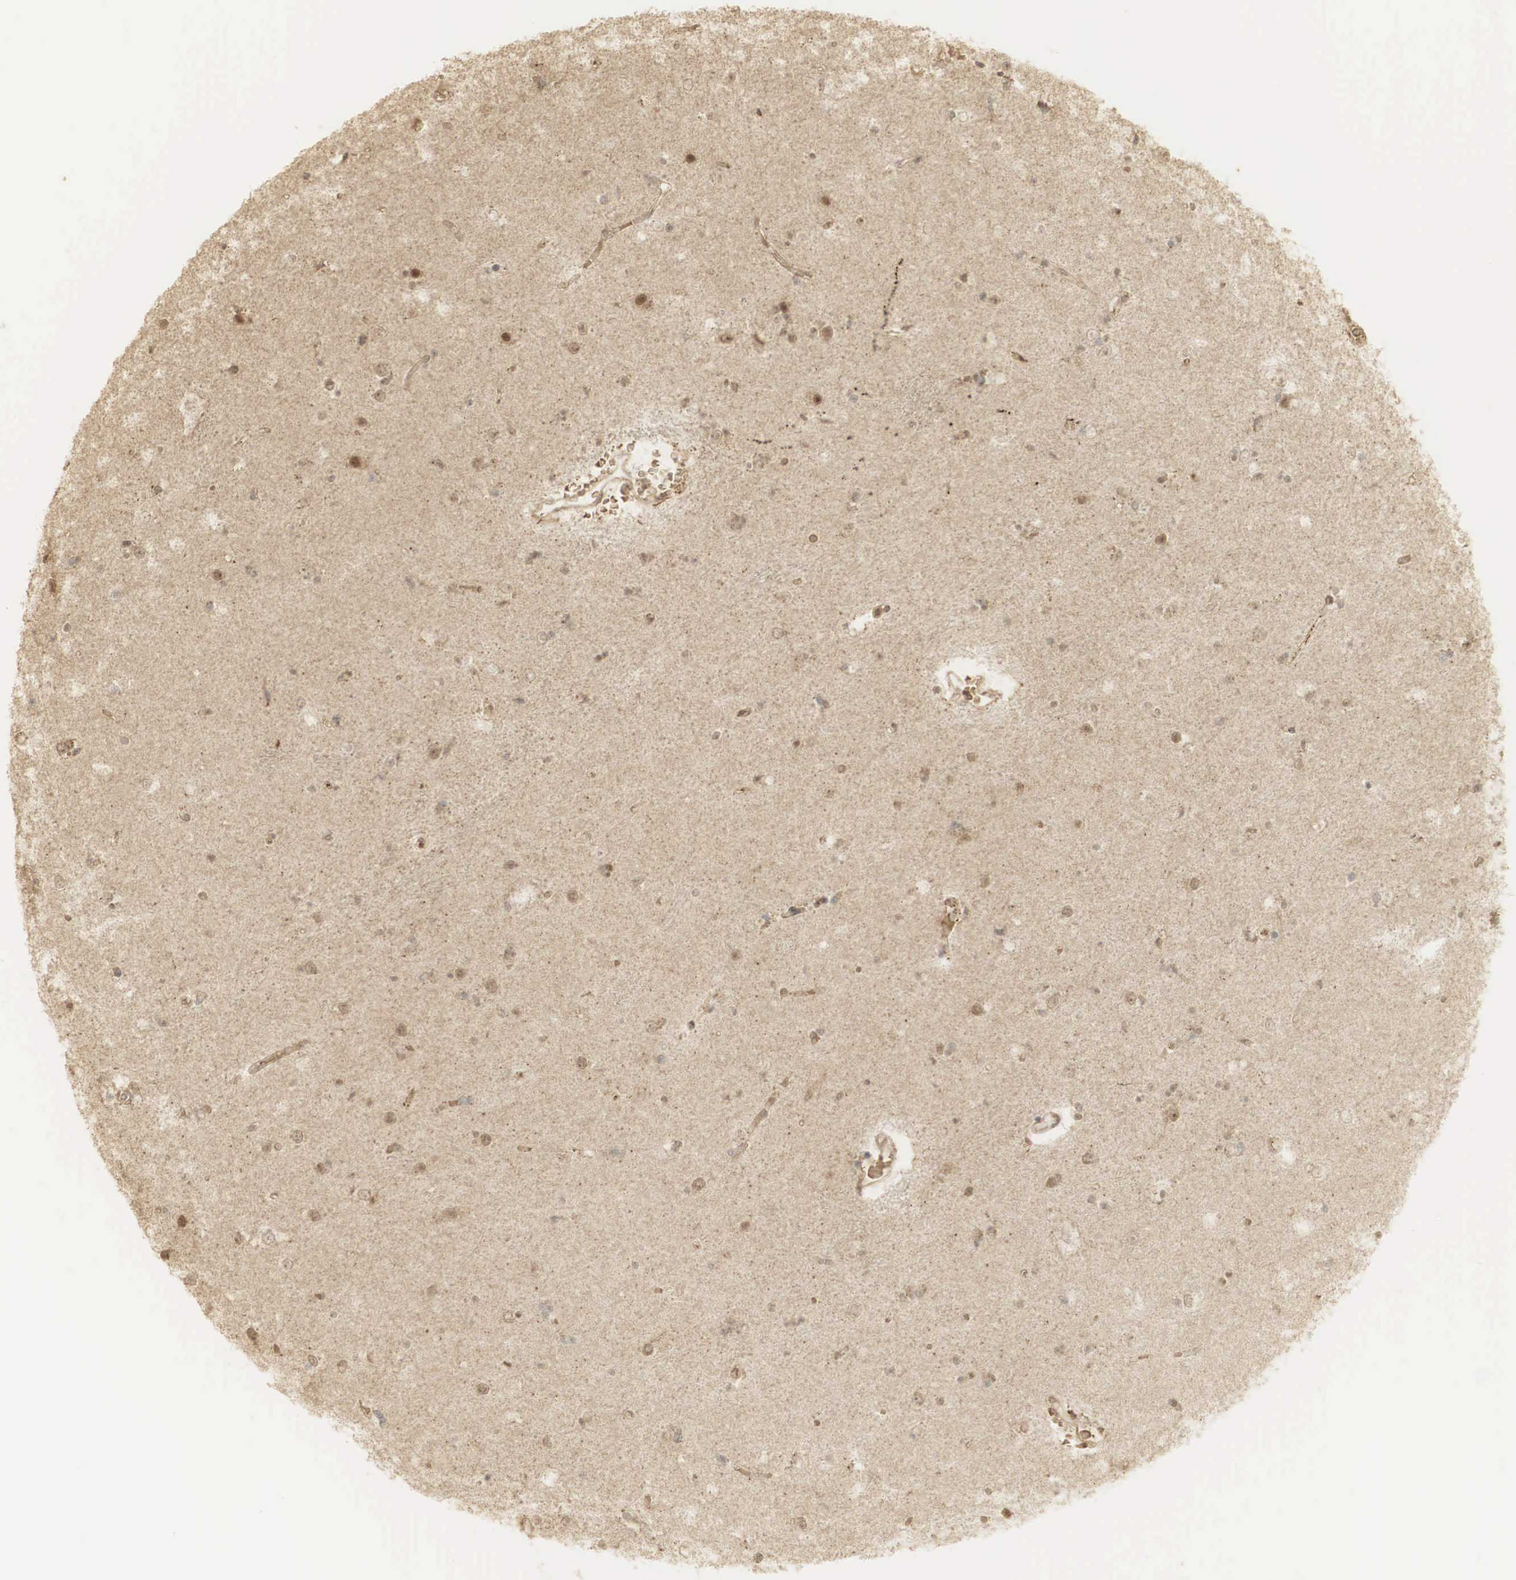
{"staining": {"intensity": "weak", "quantity": "25%-75%", "location": "cytoplasmic/membranous"}, "tissue": "caudate", "cell_type": "Glial cells", "image_type": "normal", "snomed": [{"axis": "morphology", "description": "Normal tissue, NOS"}, {"axis": "topography", "description": "Lateral ventricle wall"}], "caption": "Protein expression analysis of benign human caudate reveals weak cytoplasmic/membranous positivity in approximately 25%-75% of glial cells. The staining was performed using DAB (3,3'-diaminobenzidine) to visualize the protein expression in brown, while the nuclei were stained in blue with hematoxylin (Magnification: 20x).", "gene": "RNF113A", "patient": {"sex": "female", "age": 54}}